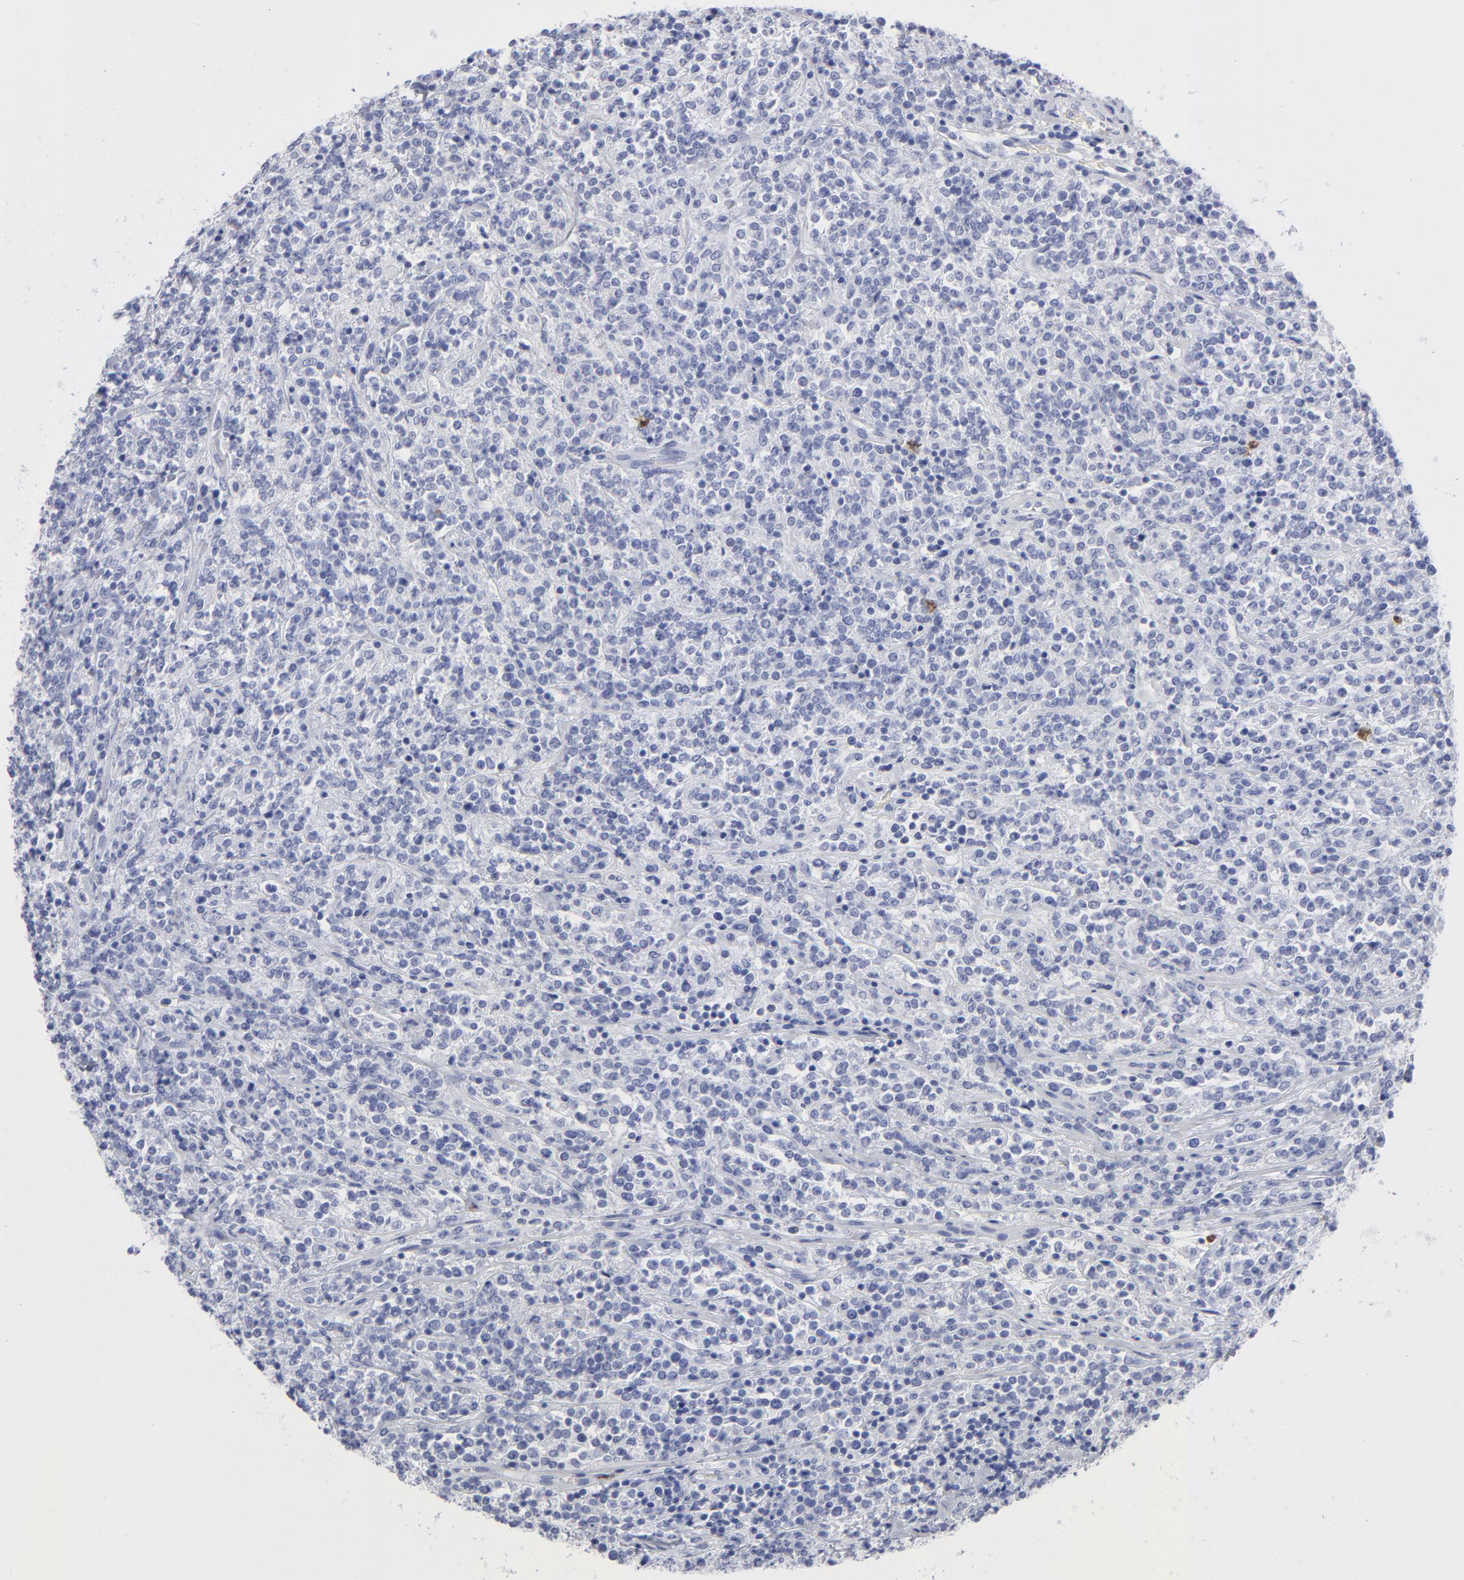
{"staining": {"intensity": "negative", "quantity": "none", "location": "none"}, "tissue": "lymphoma", "cell_type": "Tumor cells", "image_type": "cancer", "snomed": [{"axis": "morphology", "description": "Malignant lymphoma, non-Hodgkin's type, High grade"}, {"axis": "topography", "description": "Soft tissue"}], "caption": "This is an immunohistochemistry micrograph of human lymphoma. There is no staining in tumor cells.", "gene": "ARG1", "patient": {"sex": "male", "age": 18}}